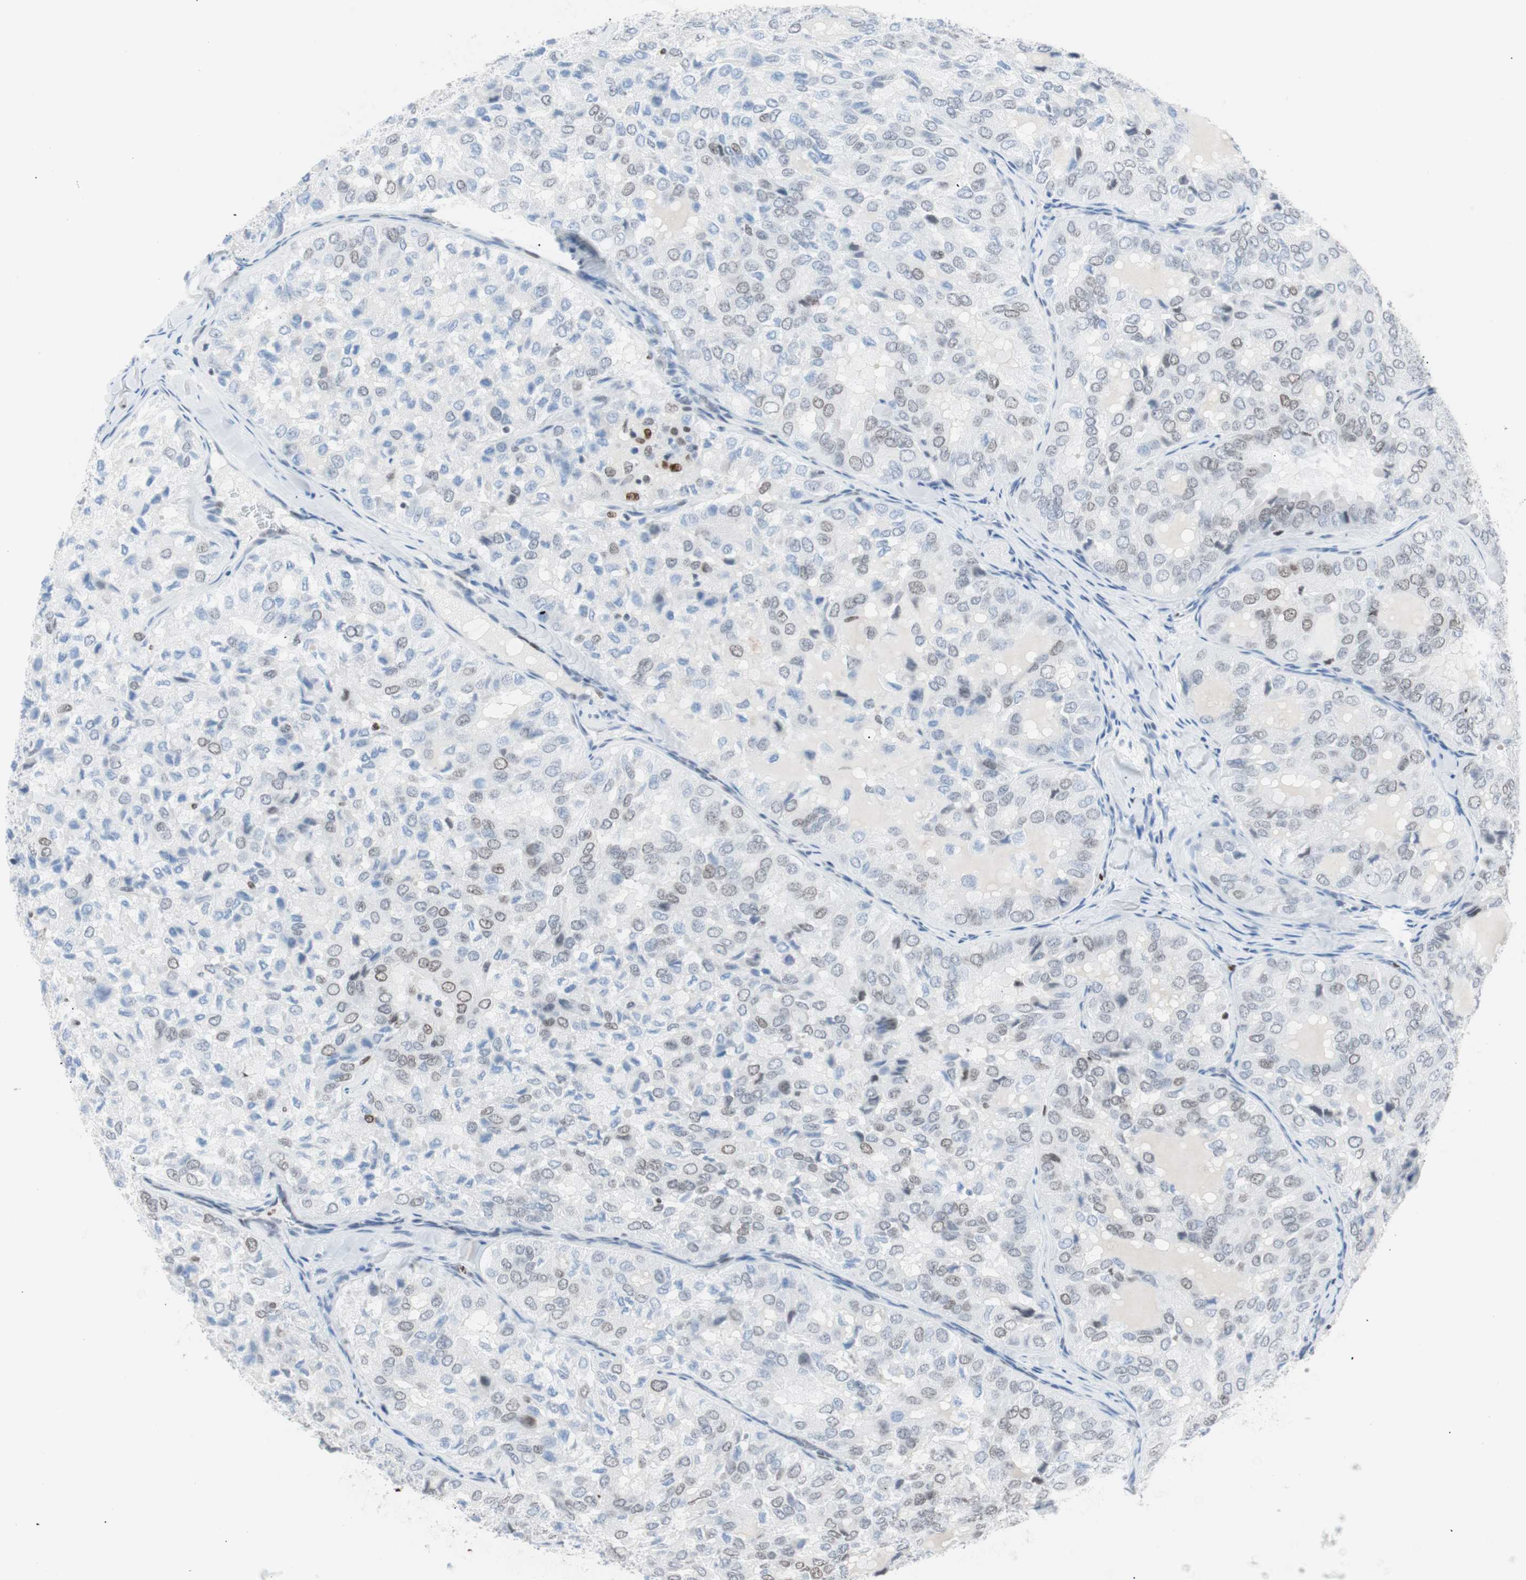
{"staining": {"intensity": "weak", "quantity": "<25%", "location": "nuclear"}, "tissue": "thyroid cancer", "cell_type": "Tumor cells", "image_type": "cancer", "snomed": [{"axis": "morphology", "description": "Follicular adenoma carcinoma, NOS"}, {"axis": "topography", "description": "Thyroid gland"}], "caption": "Micrograph shows no protein expression in tumor cells of thyroid cancer tissue.", "gene": "CEBPB", "patient": {"sex": "male", "age": 75}}